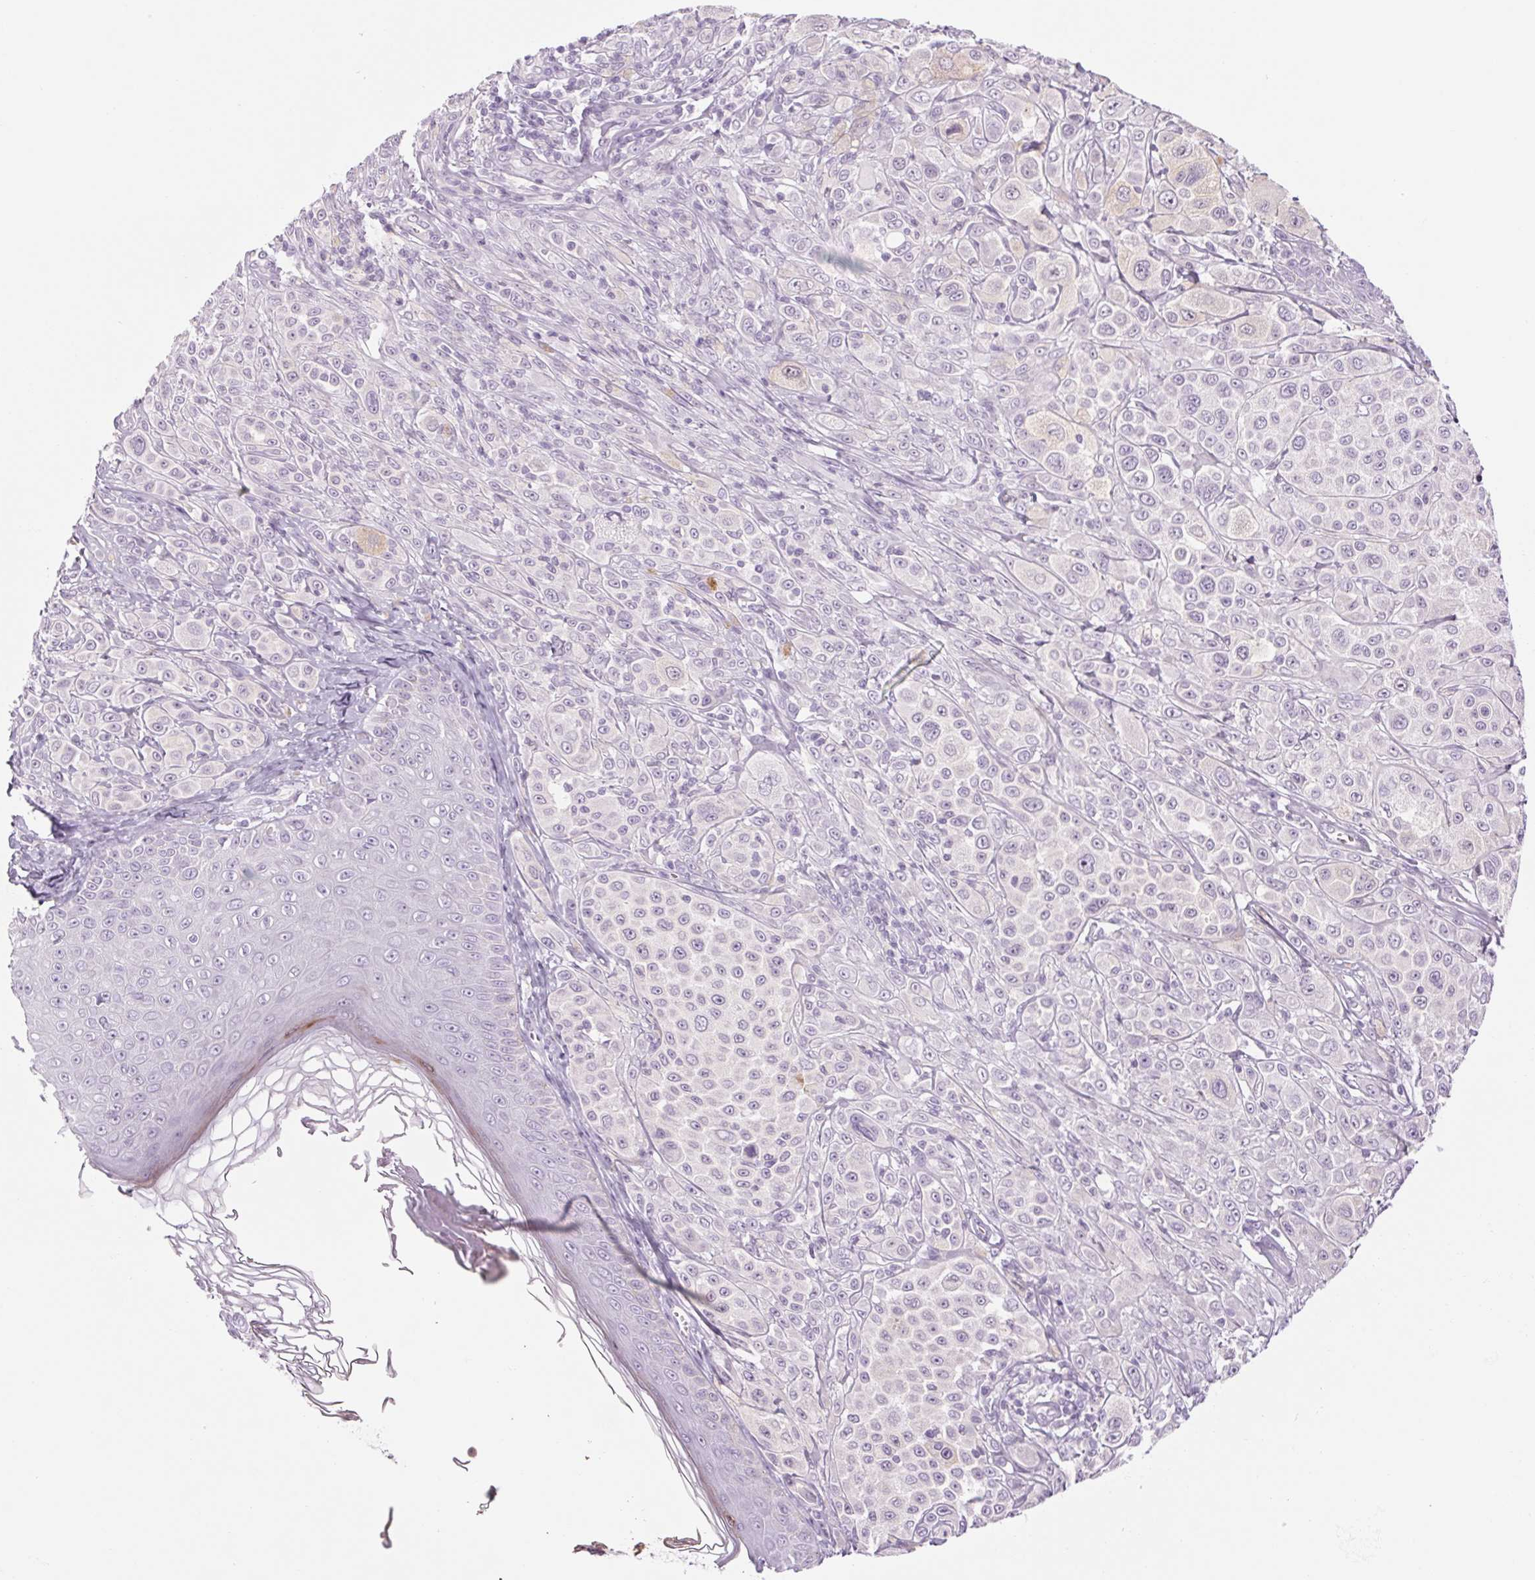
{"staining": {"intensity": "negative", "quantity": "none", "location": "none"}, "tissue": "melanoma", "cell_type": "Tumor cells", "image_type": "cancer", "snomed": [{"axis": "morphology", "description": "Malignant melanoma, NOS"}, {"axis": "topography", "description": "Skin"}], "caption": "The immunohistochemistry (IHC) histopathology image has no significant staining in tumor cells of melanoma tissue.", "gene": "RPTN", "patient": {"sex": "male", "age": 67}}